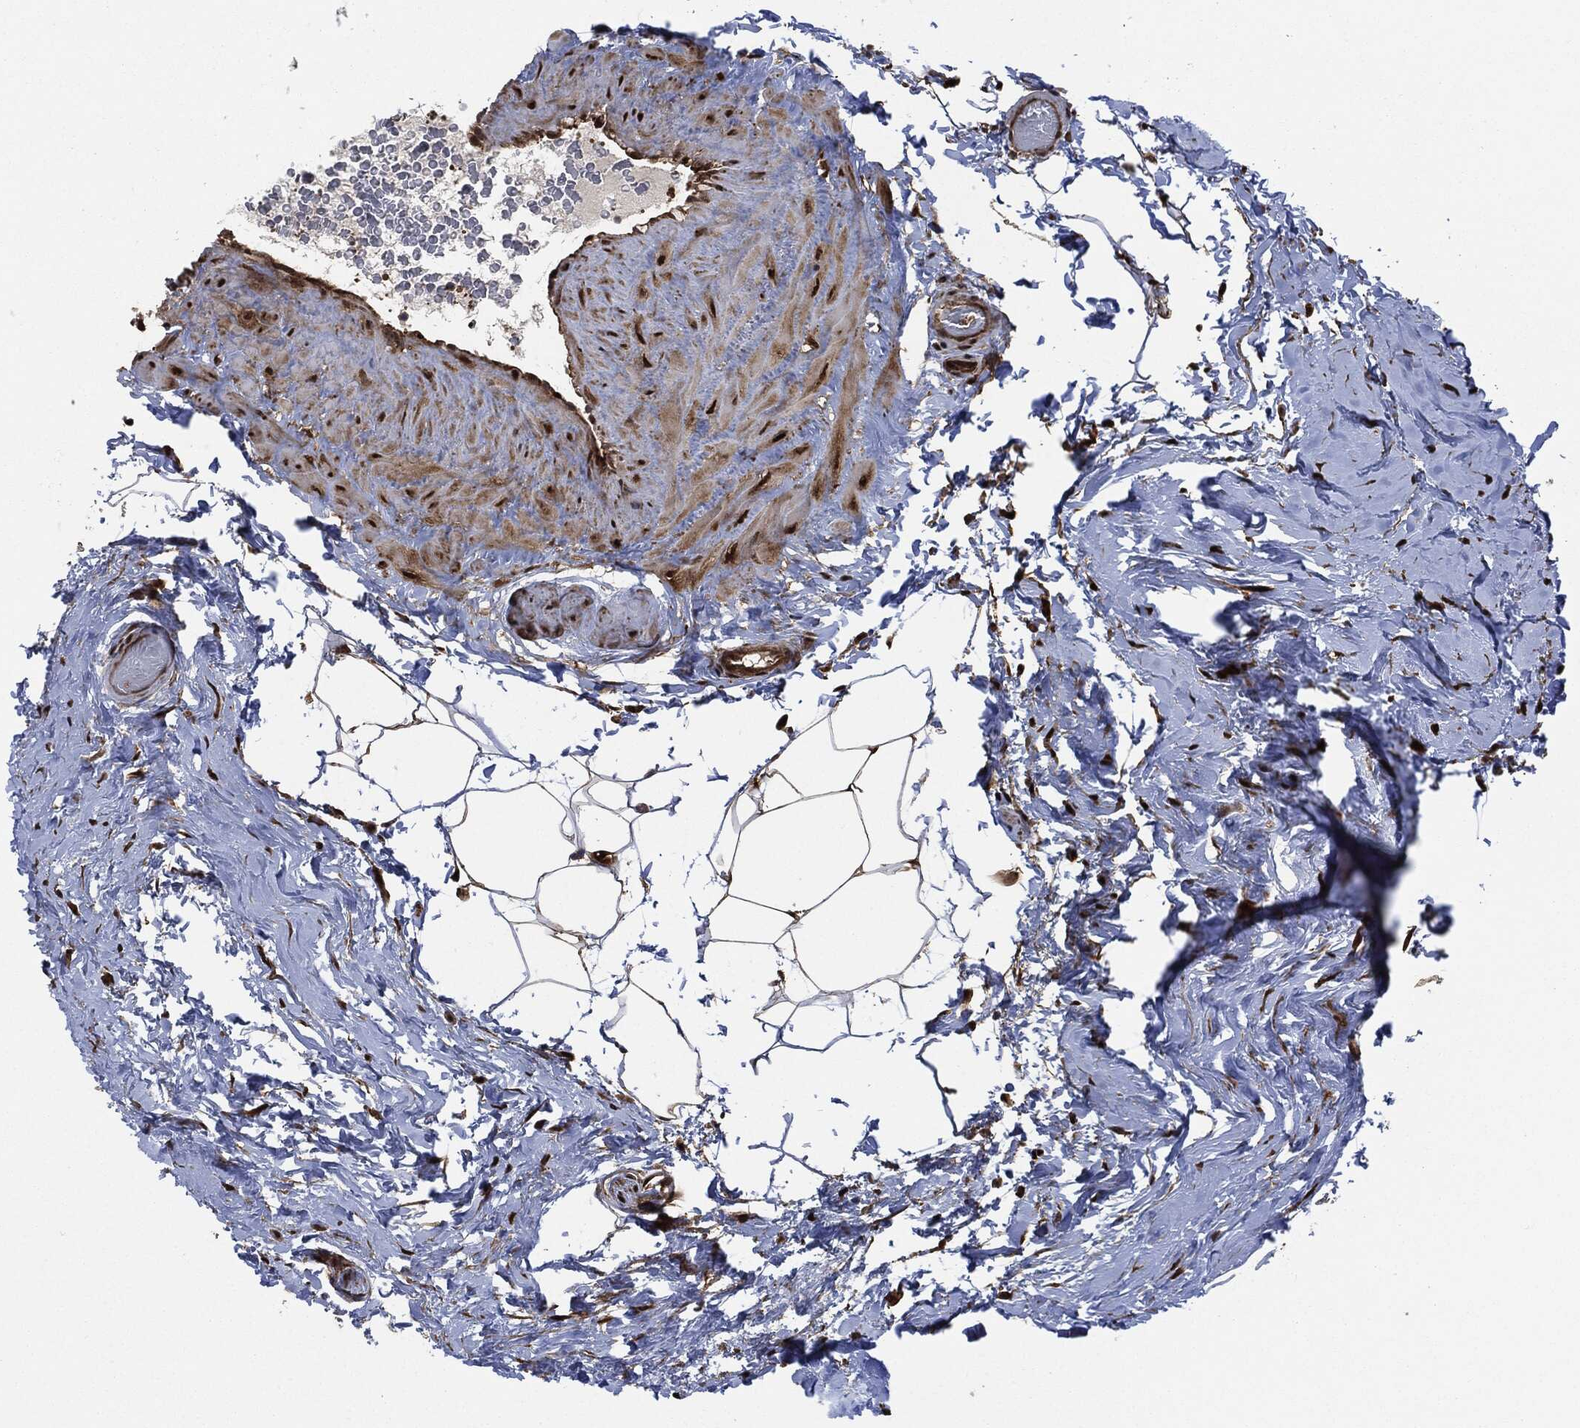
{"staining": {"intensity": "strong", "quantity": ">75%", "location": "cytoplasmic/membranous,nuclear"}, "tissue": "adipose tissue", "cell_type": "Adipocytes", "image_type": "normal", "snomed": [{"axis": "morphology", "description": "Normal tissue, NOS"}, {"axis": "topography", "description": "Soft tissue"}, {"axis": "topography", "description": "Vascular tissue"}], "caption": "Immunohistochemistry (IHC) histopathology image of unremarkable adipose tissue: adipose tissue stained using IHC demonstrates high levels of strong protein expression localized specifically in the cytoplasmic/membranous,nuclear of adipocytes, appearing as a cytoplasmic/membranous,nuclear brown color.", "gene": "DCTN1", "patient": {"sex": "male", "age": 41}}